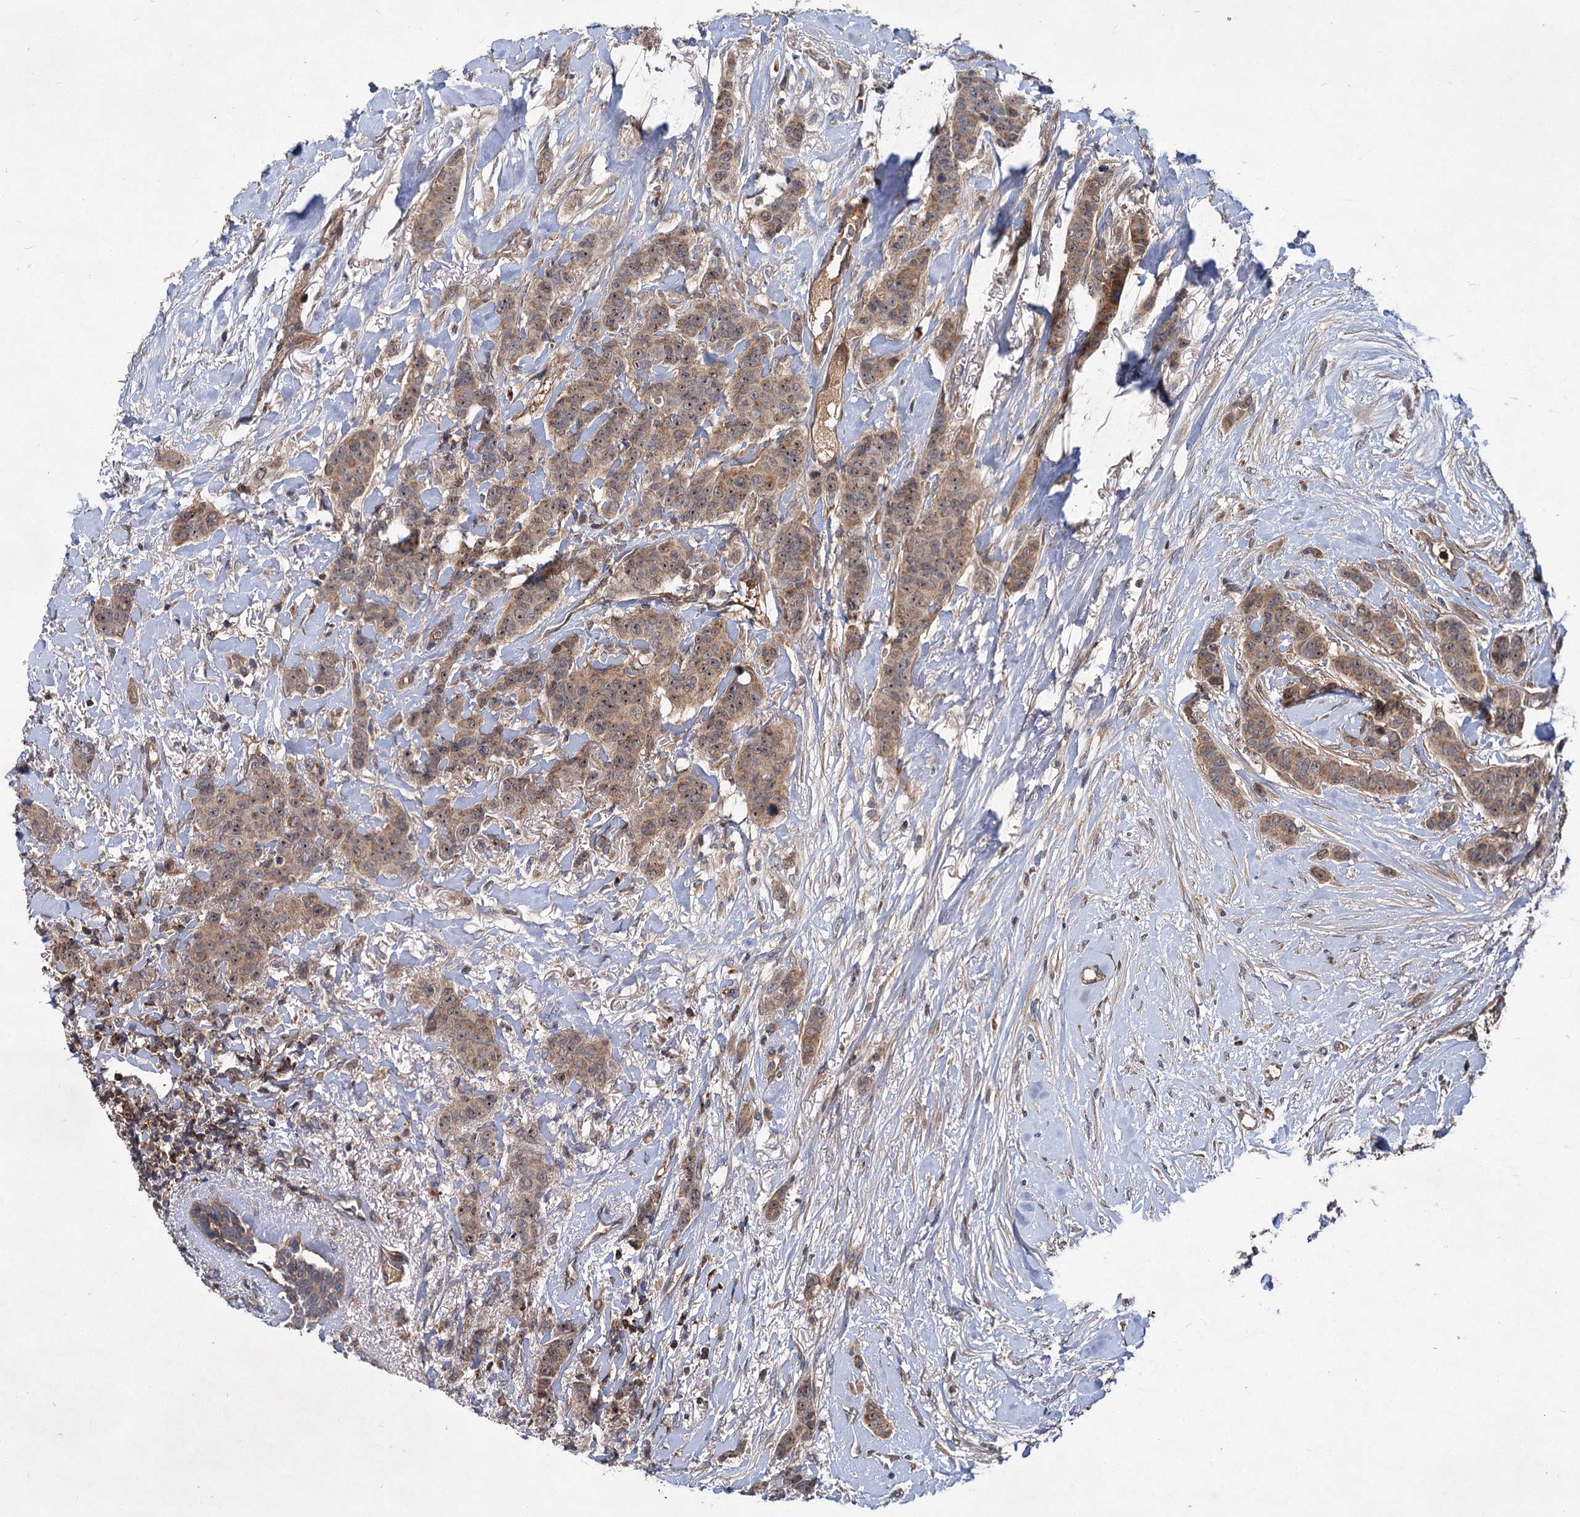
{"staining": {"intensity": "moderate", "quantity": ">75%", "location": "cytoplasmic/membranous,nuclear"}, "tissue": "breast cancer", "cell_type": "Tumor cells", "image_type": "cancer", "snomed": [{"axis": "morphology", "description": "Duct carcinoma"}, {"axis": "topography", "description": "Breast"}], "caption": "IHC staining of intraductal carcinoma (breast), which shows medium levels of moderate cytoplasmic/membranous and nuclear positivity in about >75% of tumor cells indicating moderate cytoplasmic/membranous and nuclear protein staining. The staining was performed using DAB (3,3'-diaminobenzidine) (brown) for protein detection and nuclei were counterstained in hematoxylin (blue).", "gene": "ABLIM1", "patient": {"sex": "female", "age": 40}}